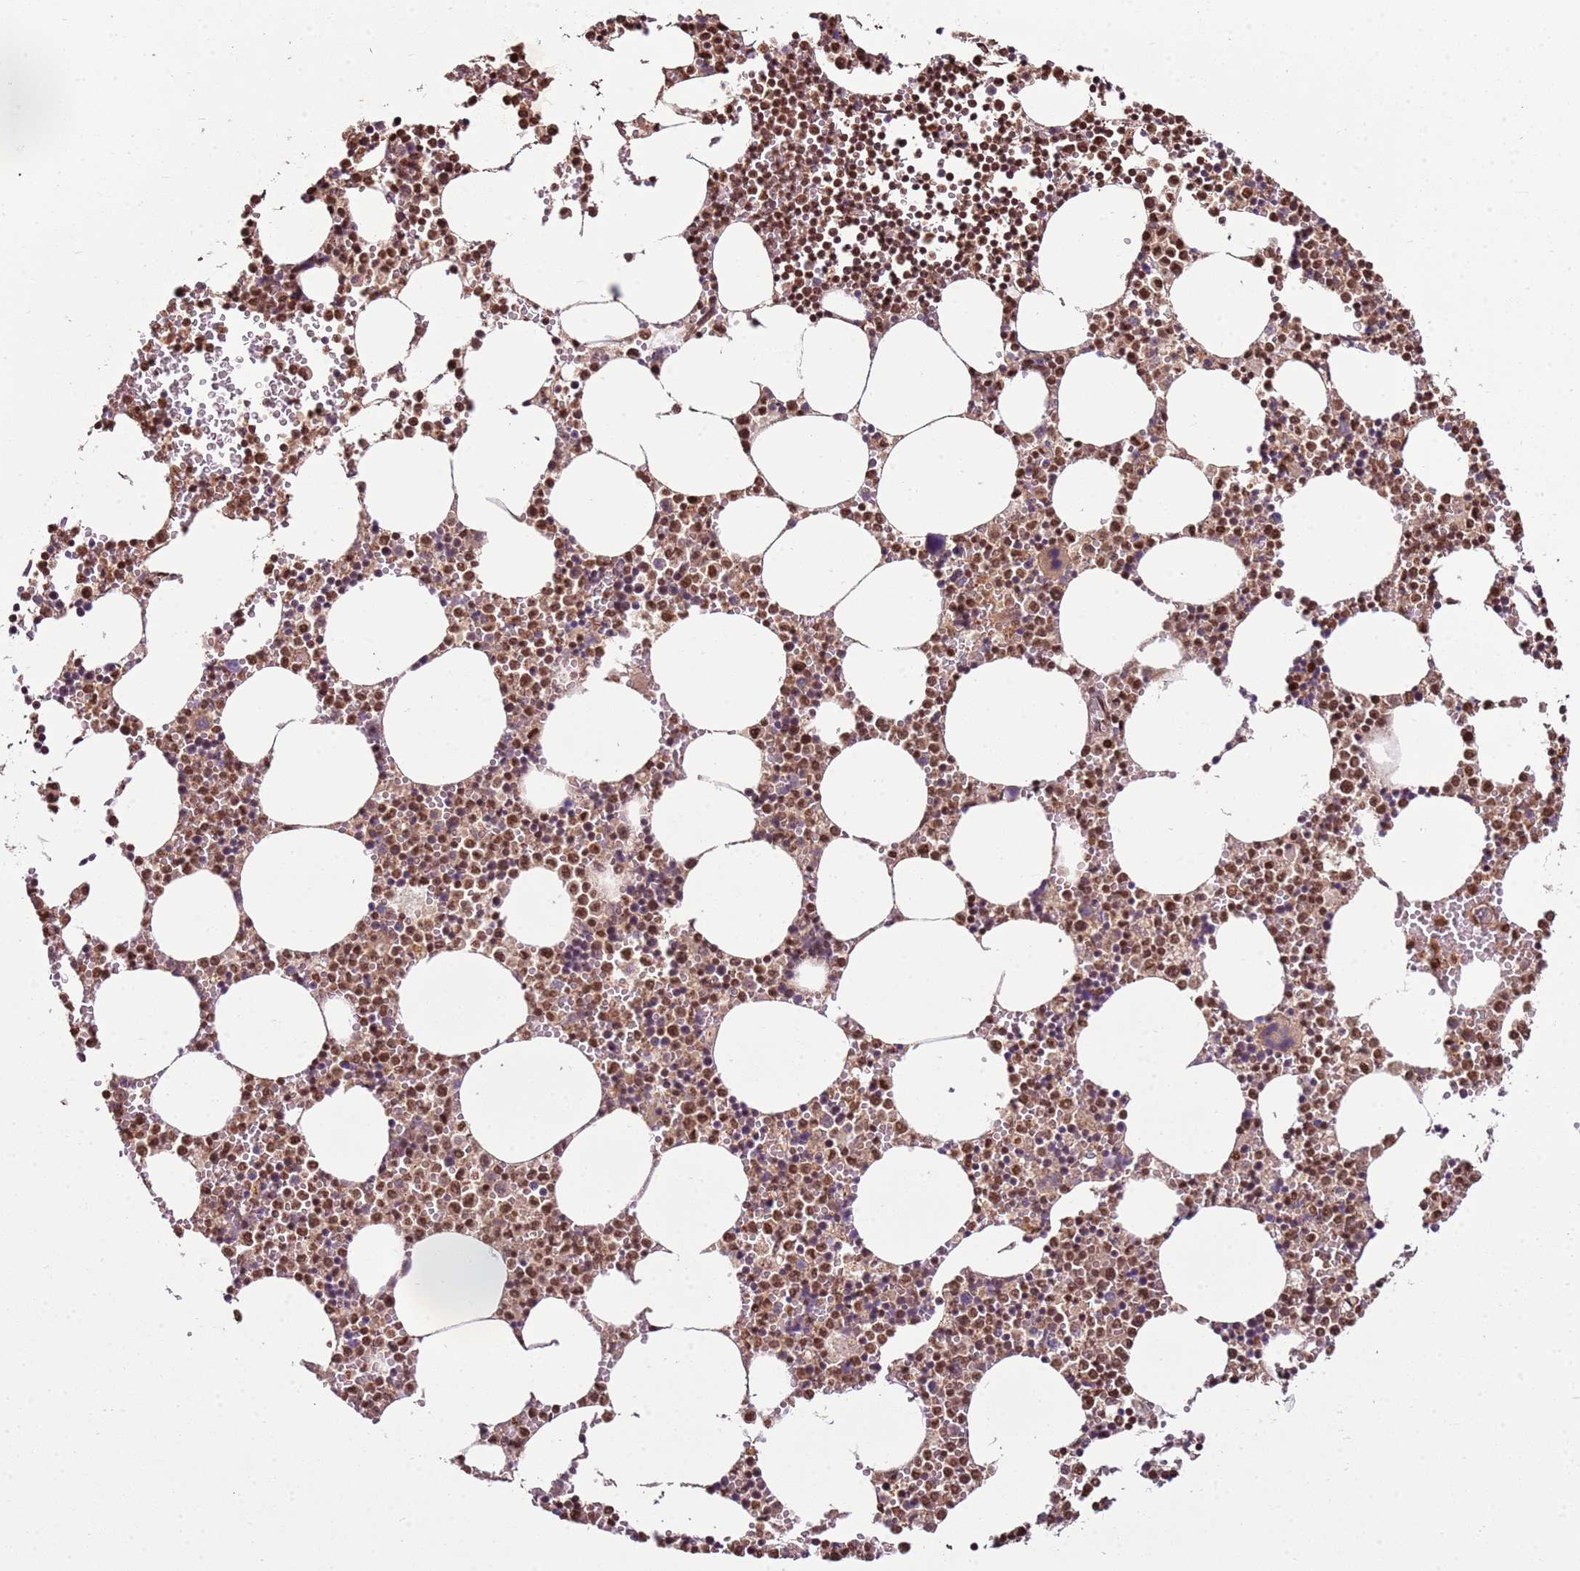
{"staining": {"intensity": "moderate", "quantity": ">75%", "location": "cytoplasmic/membranous,nuclear"}, "tissue": "bone marrow", "cell_type": "Hematopoietic cells", "image_type": "normal", "snomed": [{"axis": "morphology", "description": "Normal tissue, NOS"}, {"axis": "topography", "description": "Bone marrow"}], "caption": "IHC of normal human bone marrow demonstrates medium levels of moderate cytoplasmic/membranous,nuclear staining in approximately >75% of hematopoietic cells.", "gene": "ZBTB12", "patient": {"sex": "female", "age": 64}}